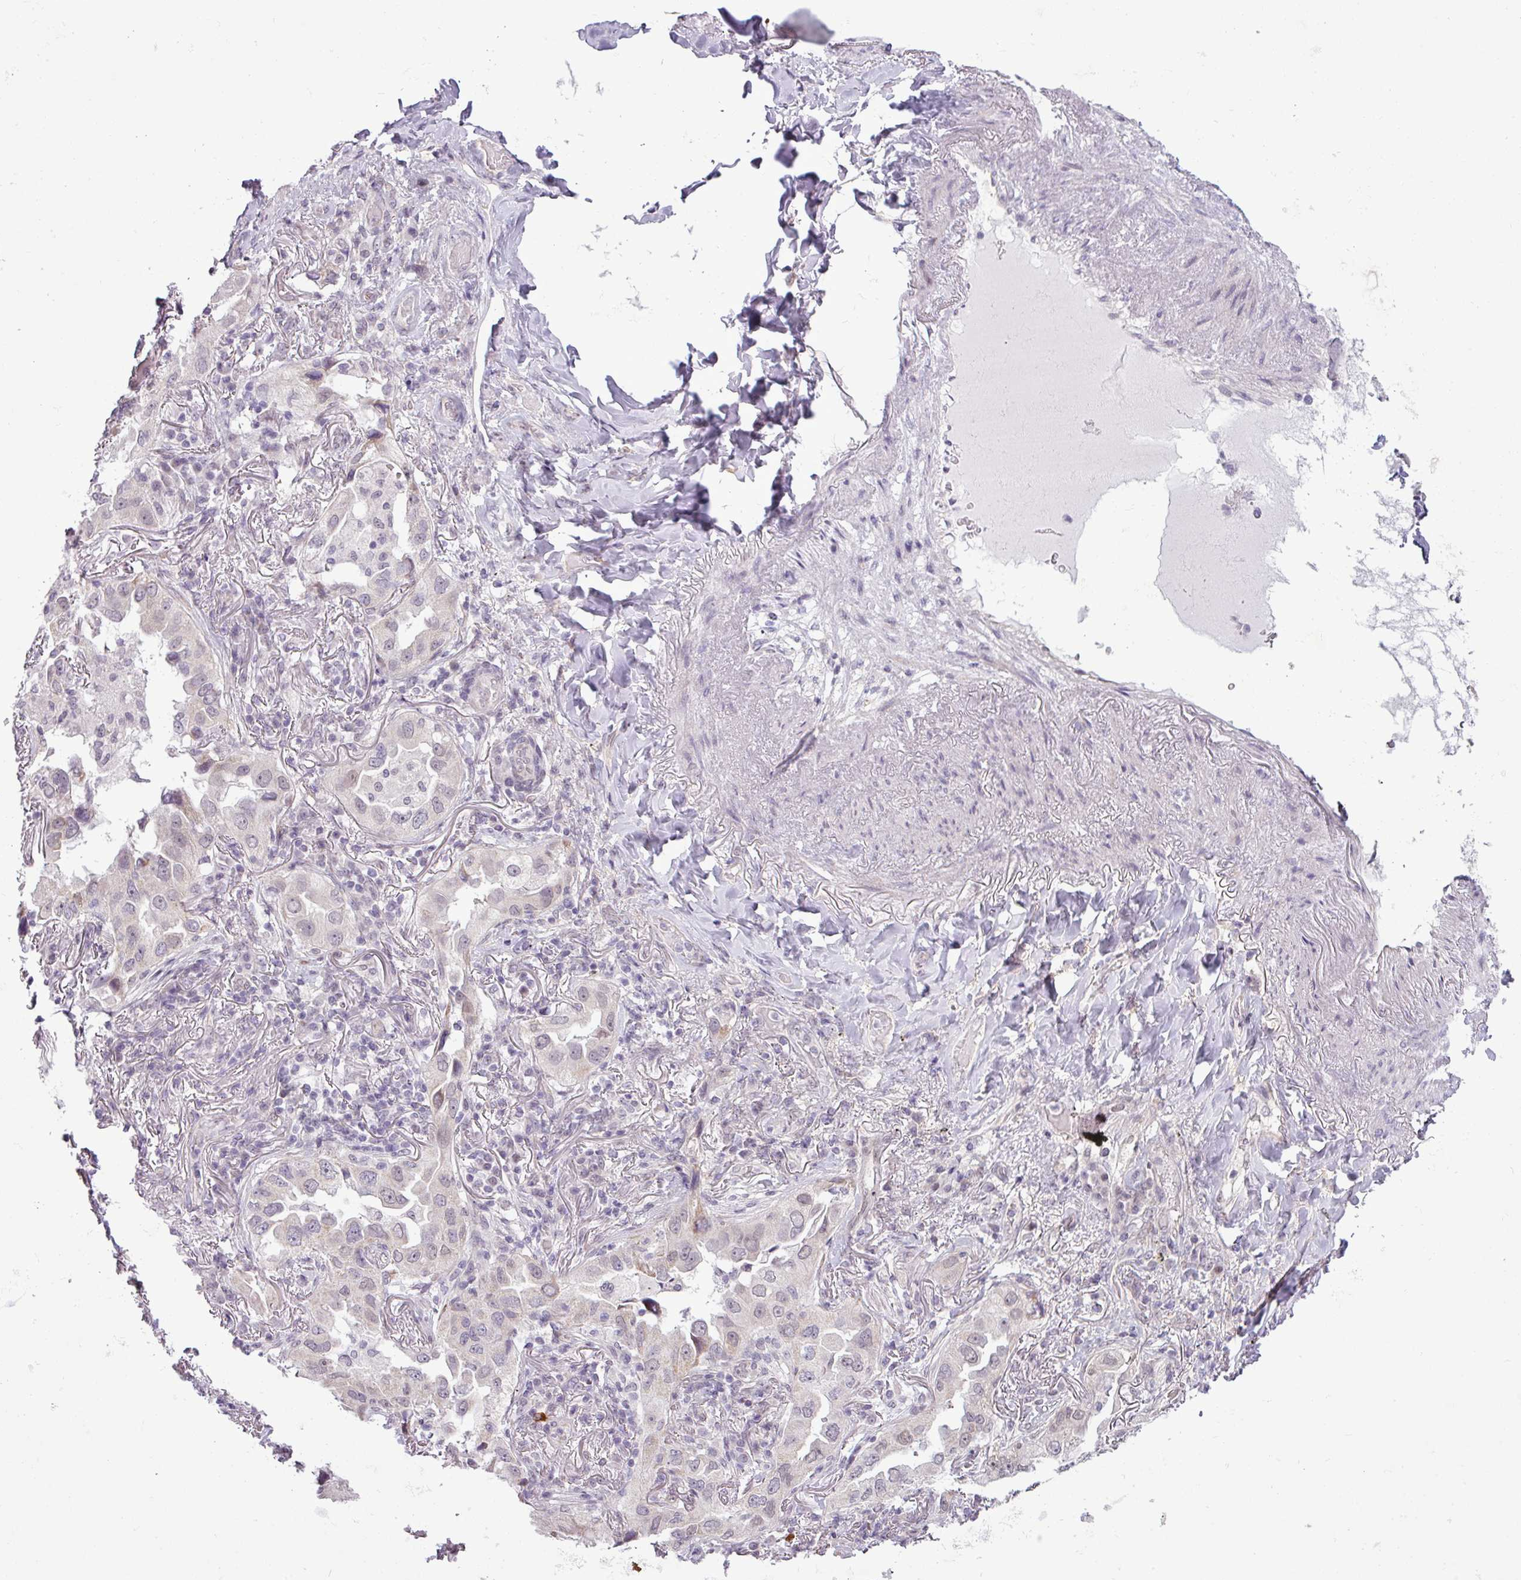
{"staining": {"intensity": "negative", "quantity": "none", "location": "none"}, "tissue": "lung cancer", "cell_type": "Tumor cells", "image_type": "cancer", "snomed": [{"axis": "morphology", "description": "Adenocarcinoma, NOS"}, {"axis": "topography", "description": "Lung"}], "caption": "Tumor cells show no significant protein positivity in adenocarcinoma (lung). (DAB (3,3'-diaminobenzidine) immunohistochemistry, high magnification).", "gene": "GPT2", "patient": {"sex": "female", "age": 69}}